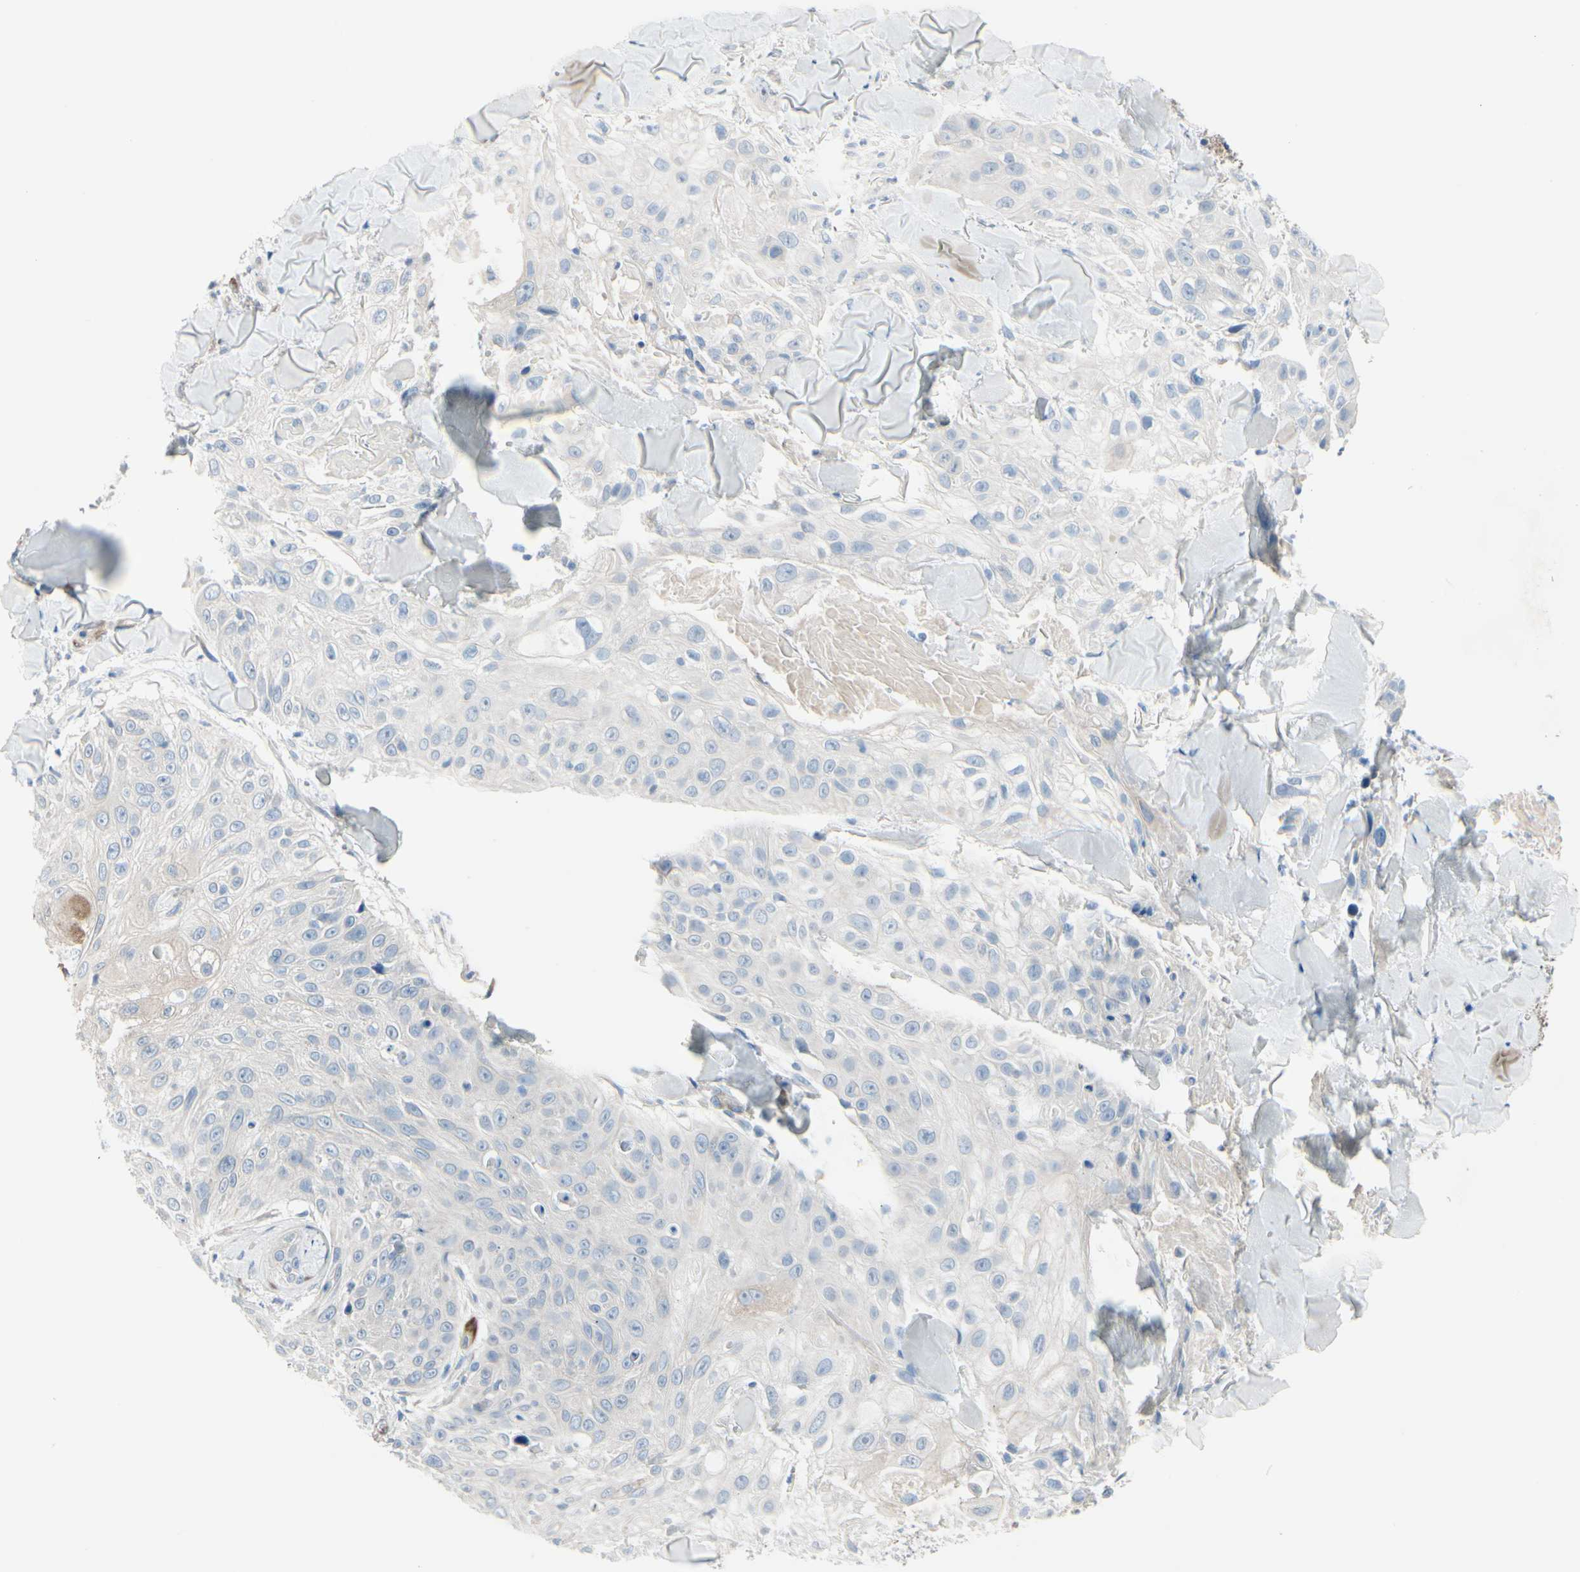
{"staining": {"intensity": "moderate", "quantity": "<25%", "location": "cytoplasmic/membranous"}, "tissue": "skin cancer", "cell_type": "Tumor cells", "image_type": "cancer", "snomed": [{"axis": "morphology", "description": "Squamous cell carcinoma, NOS"}, {"axis": "topography", "description": "Skin"}], "caption": "Immunohistochemistry of skin cancer (squamous cell carcinoma) demonstrates low levels of moderate cytoplasmic/membranous staining in approximately <25% of tumor cells.", "gene": "MAP2", "patient": {"sex": "male", "age": 86}}